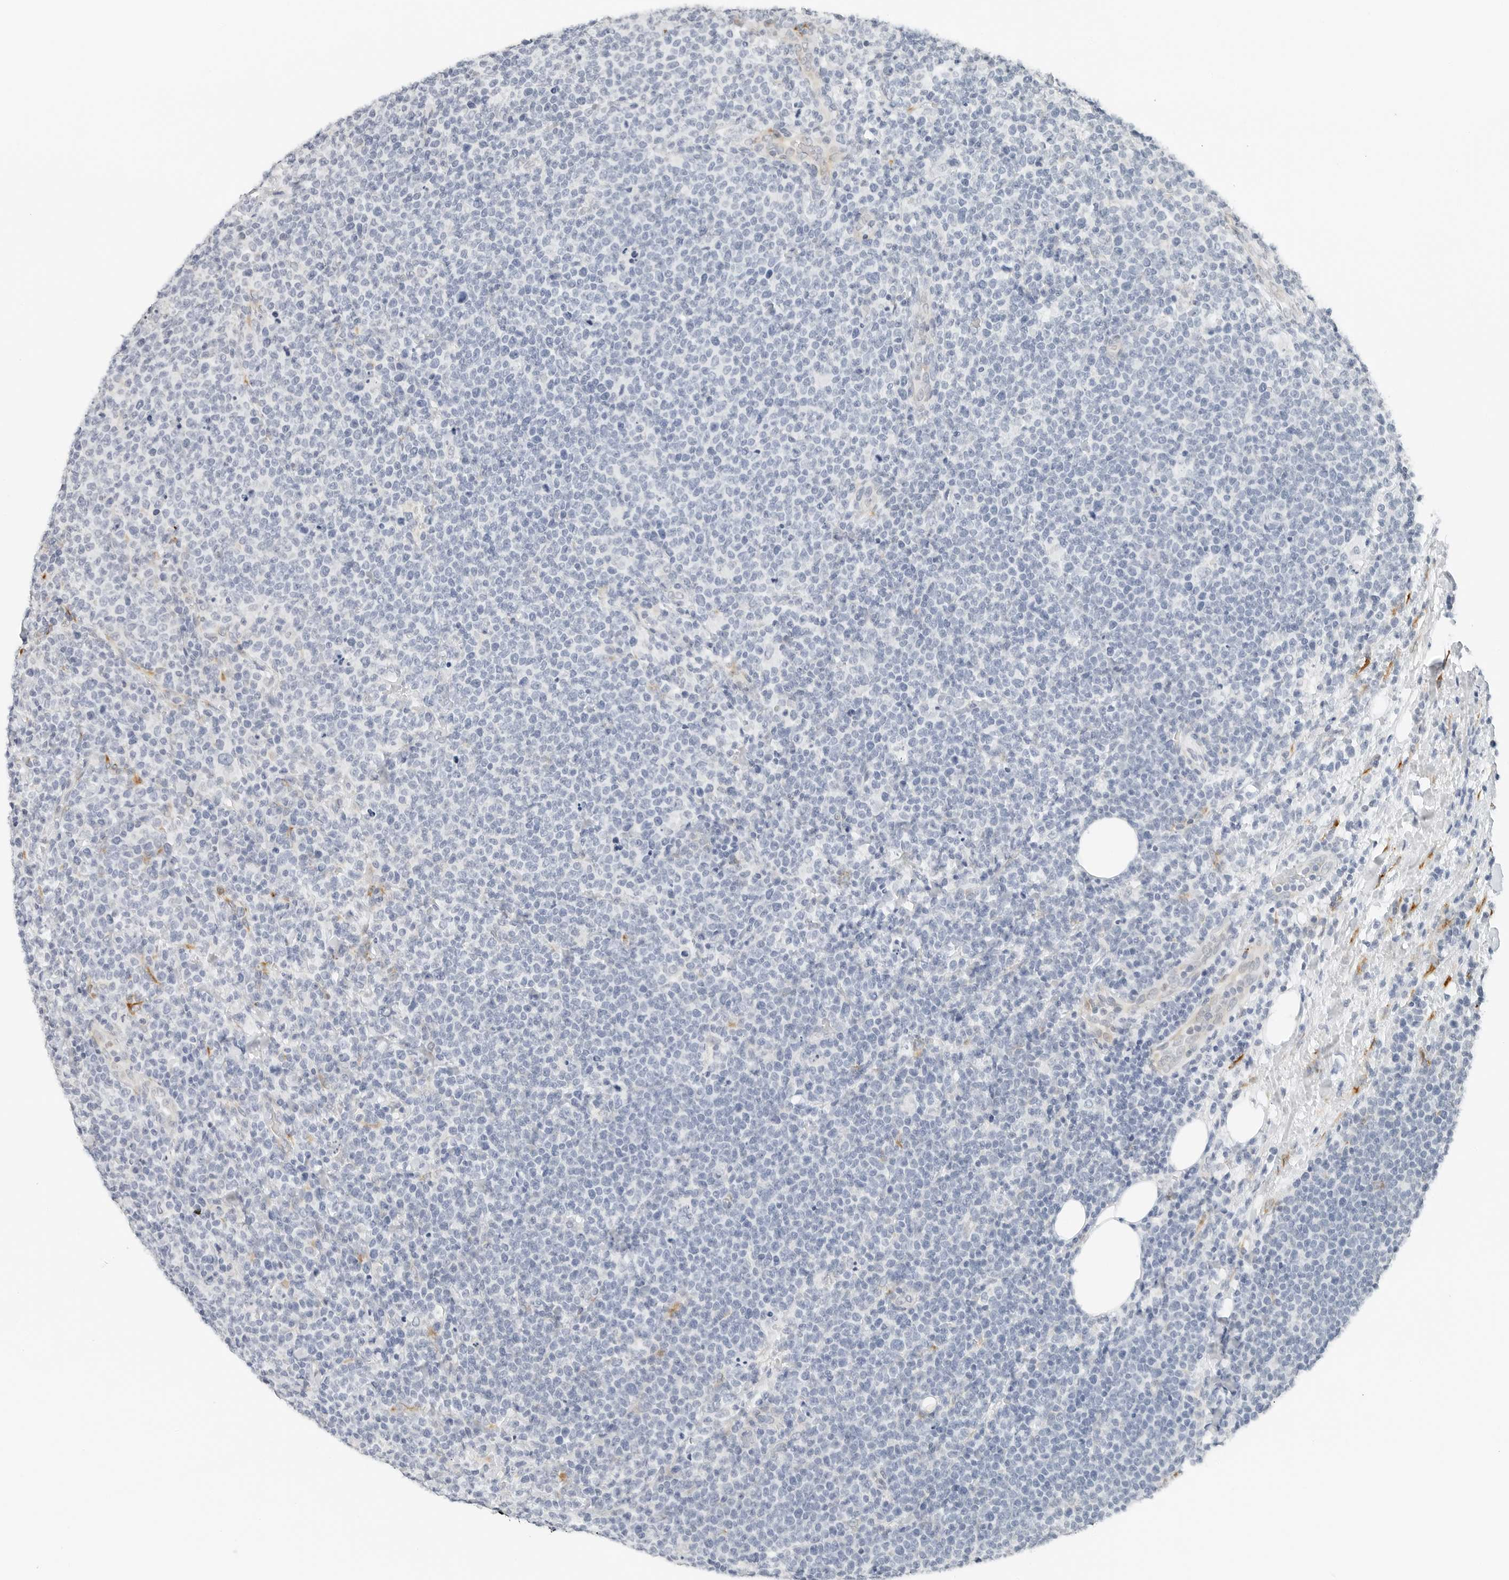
{"staining": {"intensity": "negative", "quantity": "none", "location": "none"}, "tissue": "lymphoma", "cell_type": "Tumor cells", "image_type": "cancer", "snomed": [{"axis": "morphology", "description": "Malignant lymphoma, non-Hodgkin's type, High grade"}, {"axis": "topography", "description": "Lymph node"}], "caption": "Tumor cells are negative for protein expression in human high-grade malignant lymphoma, non-Hodgkin's type. (DAB immunohistochemistry (IHC) with hematoxylin counter stain).", "gene": "P4HA2", "patient": {"sex": "male", "age": 61}}